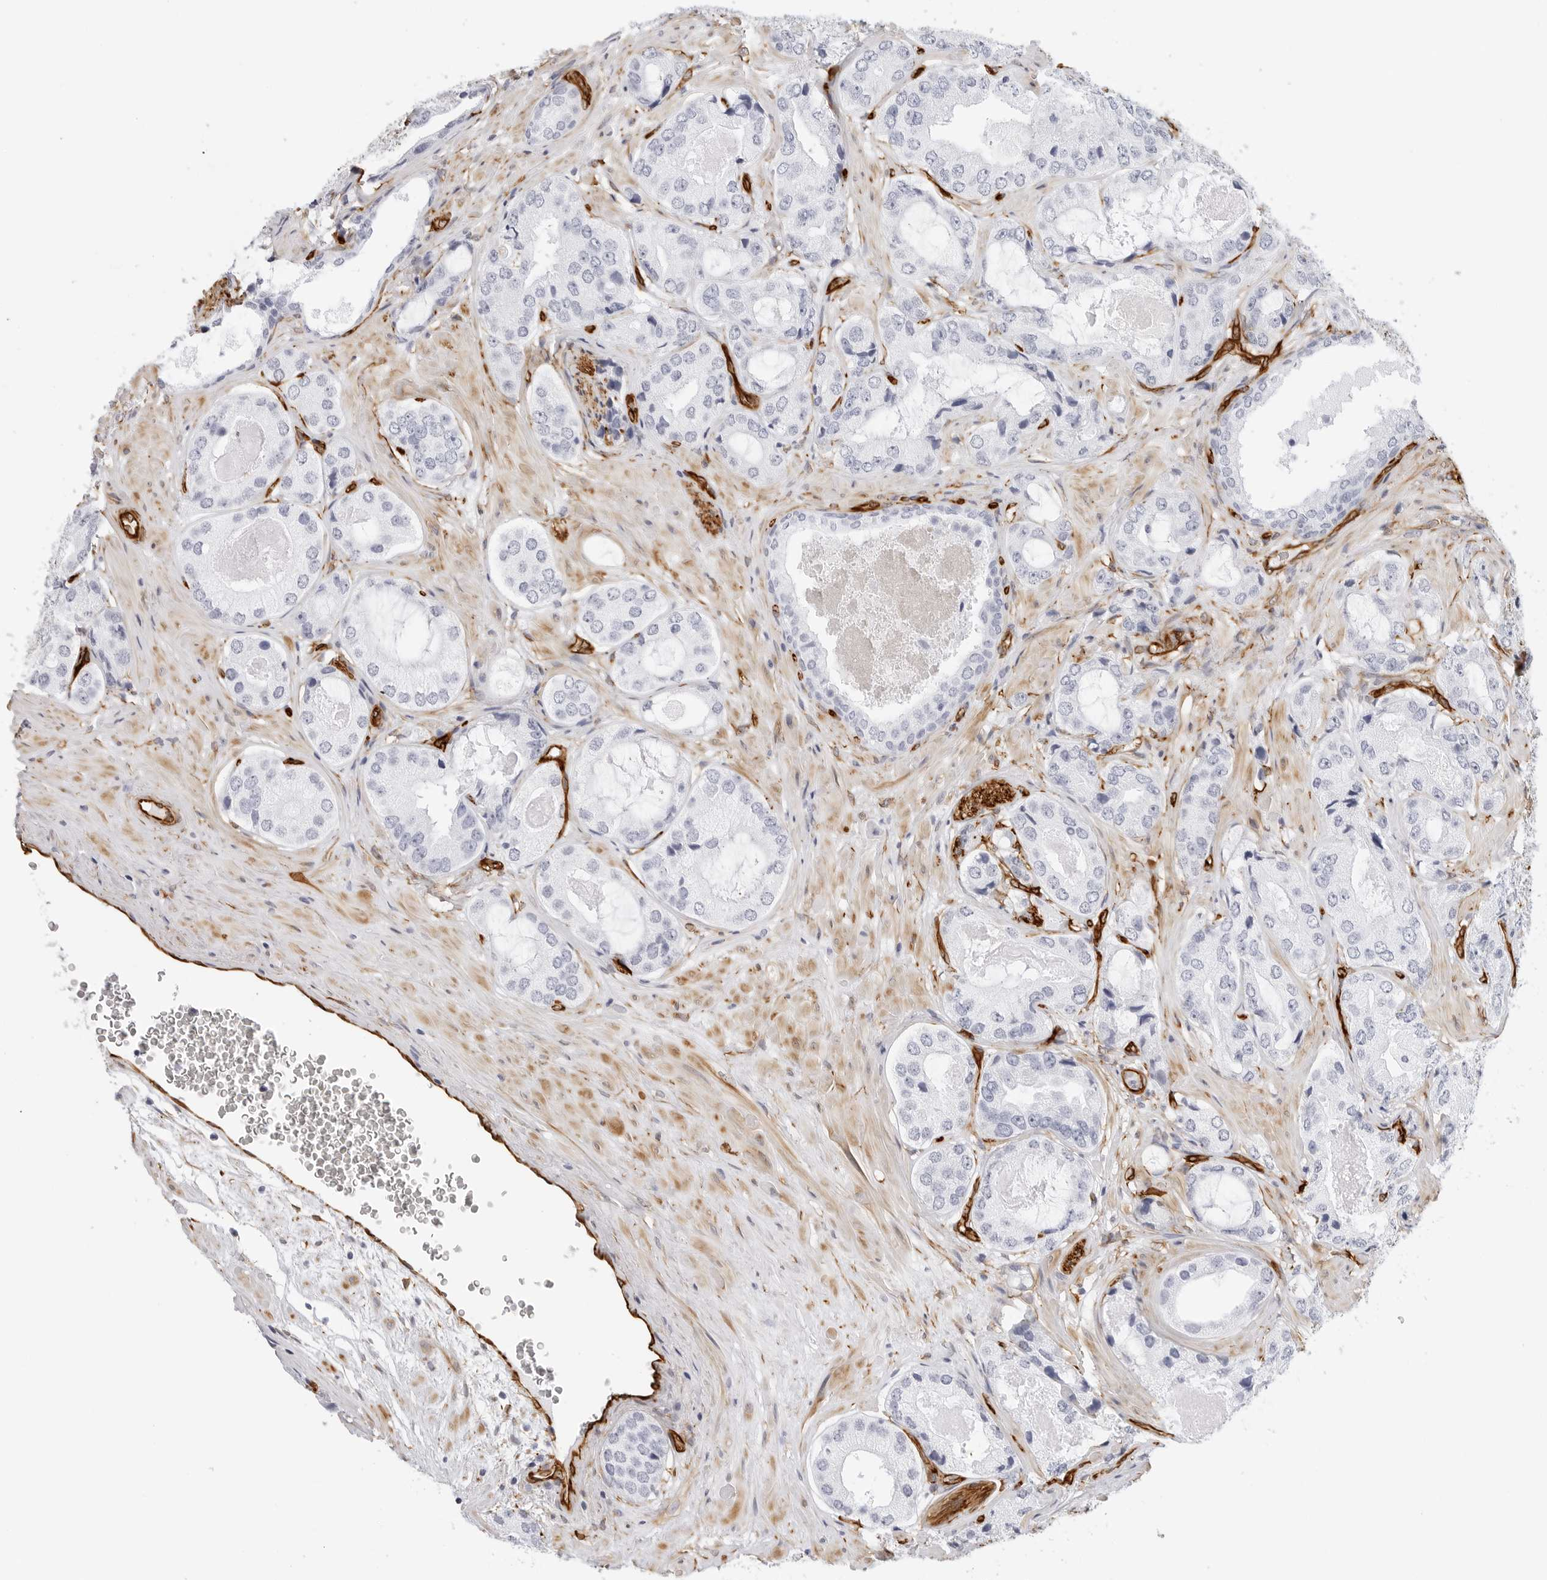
{"staining": {"intensity": "negative", "quantity": "none", "location": "none"}, "tissue": "prostate cancer", "cell_type": "Tumor cells", "image_type": "cancer", "snomed": [{"axis": "morphology", "description": "Adenocarcinoma, High grade"}, {"axis": "topography", "description": "Prostate"}], "caption": "Immunohistochemistry micrograph of human prostate adenocarcinoma (high-grade) stained for a protein (brown), which reveals no expression in tumor cells.", "gene": "NES", "patient": {"sex": "male", "age": 59}}